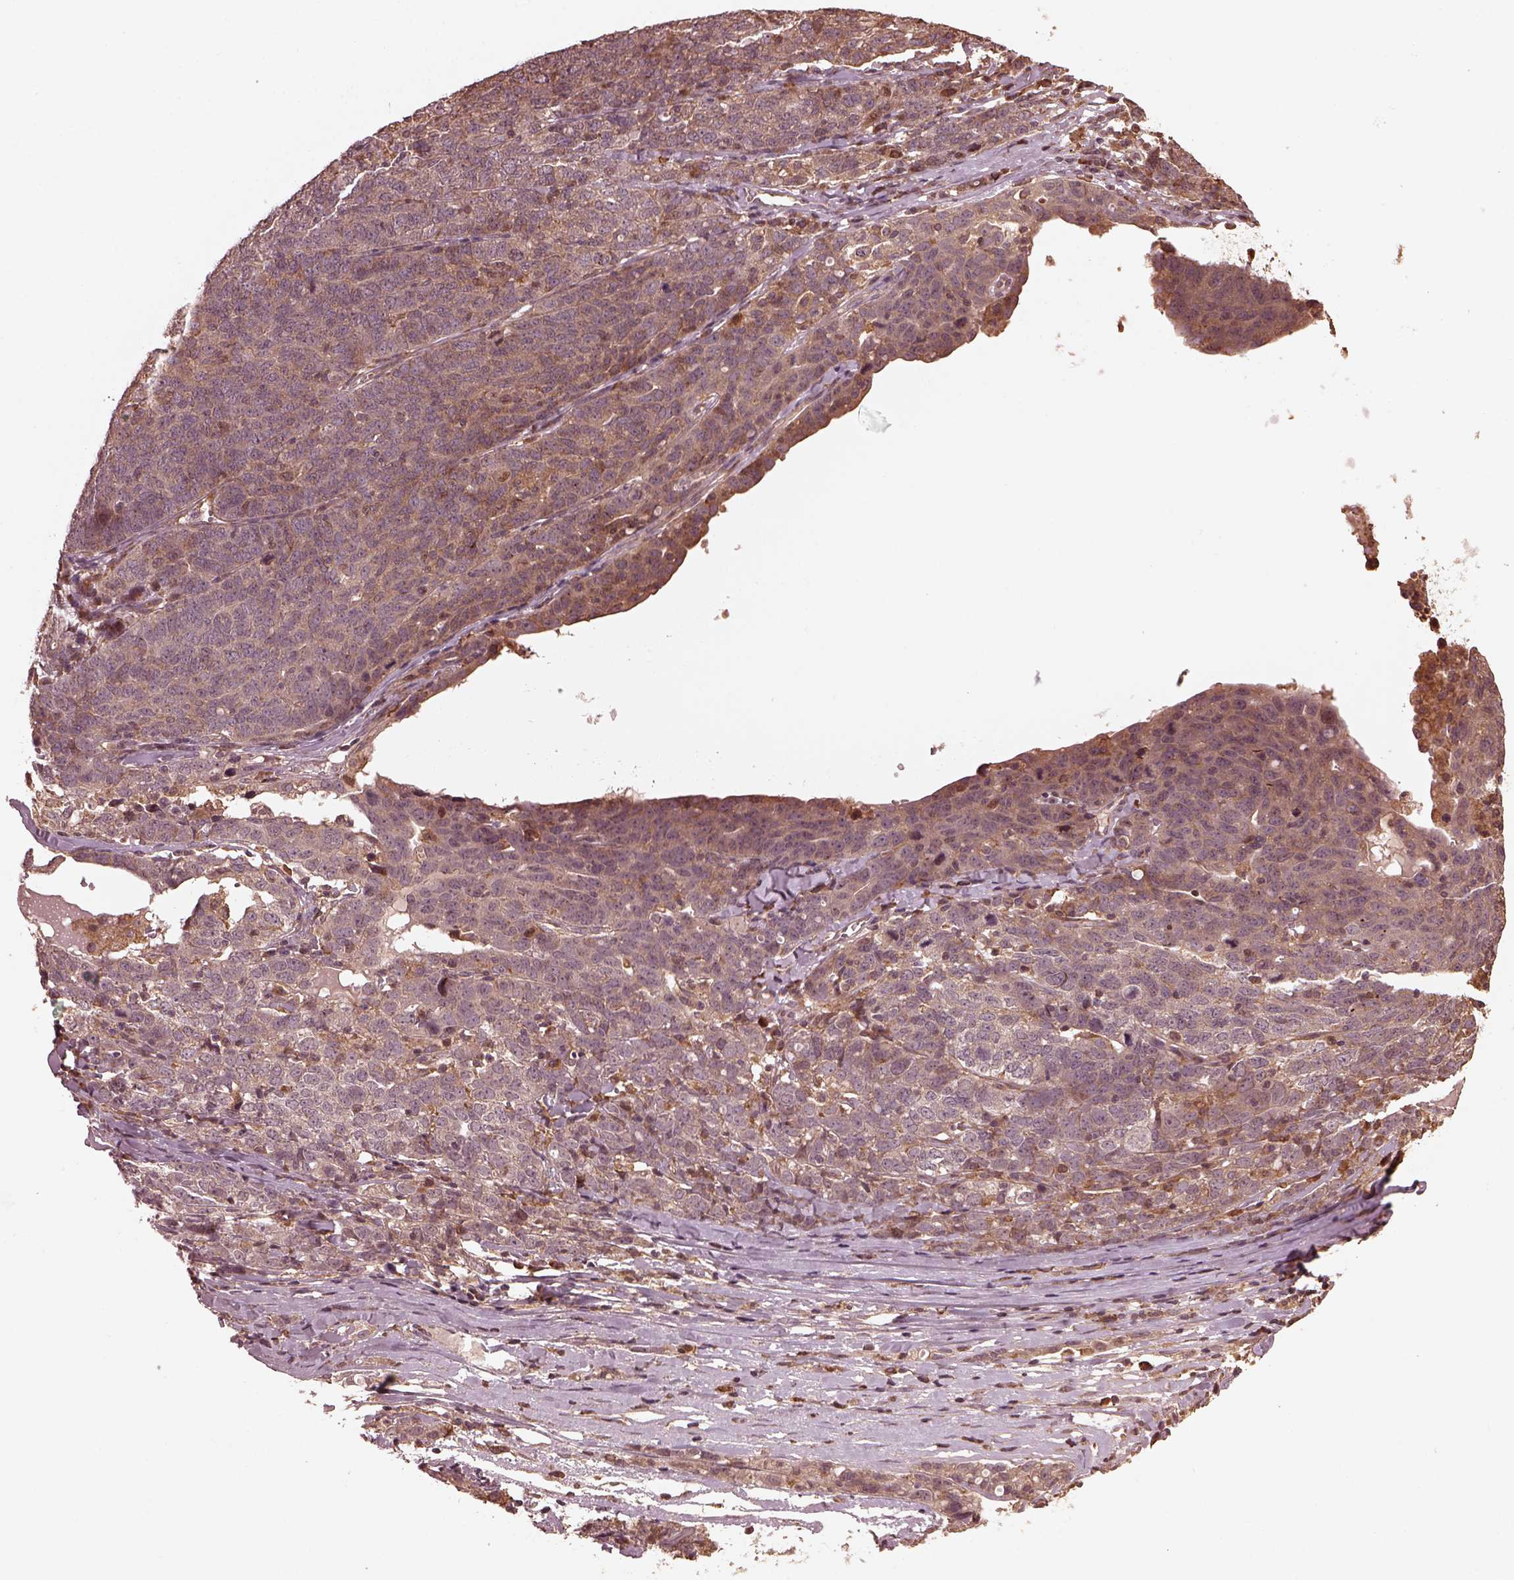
{"staining": {"intensity": "moderate", "quantity": "<25%", "location": "cytoplasmic/membranous"}, "tissue": "ovarian cancer", "cell_type": "Tumor cells", "image_type": "cancer", "snomed": [{"axis": "morphology", "description": "Cystadenocarcinoma, serous, NOS"}, {"axis": "topography", "description": "Ovary"}], "caption": "This is an image of immunohistochemistry staining of ovarian cancer (serous cystadenocarcinoma), which shows moderate positivity in the cytoplasmic/membranous of tumor cells.", "gene": "ZNF292", "patient": {"sex": "female", "age": 71}}